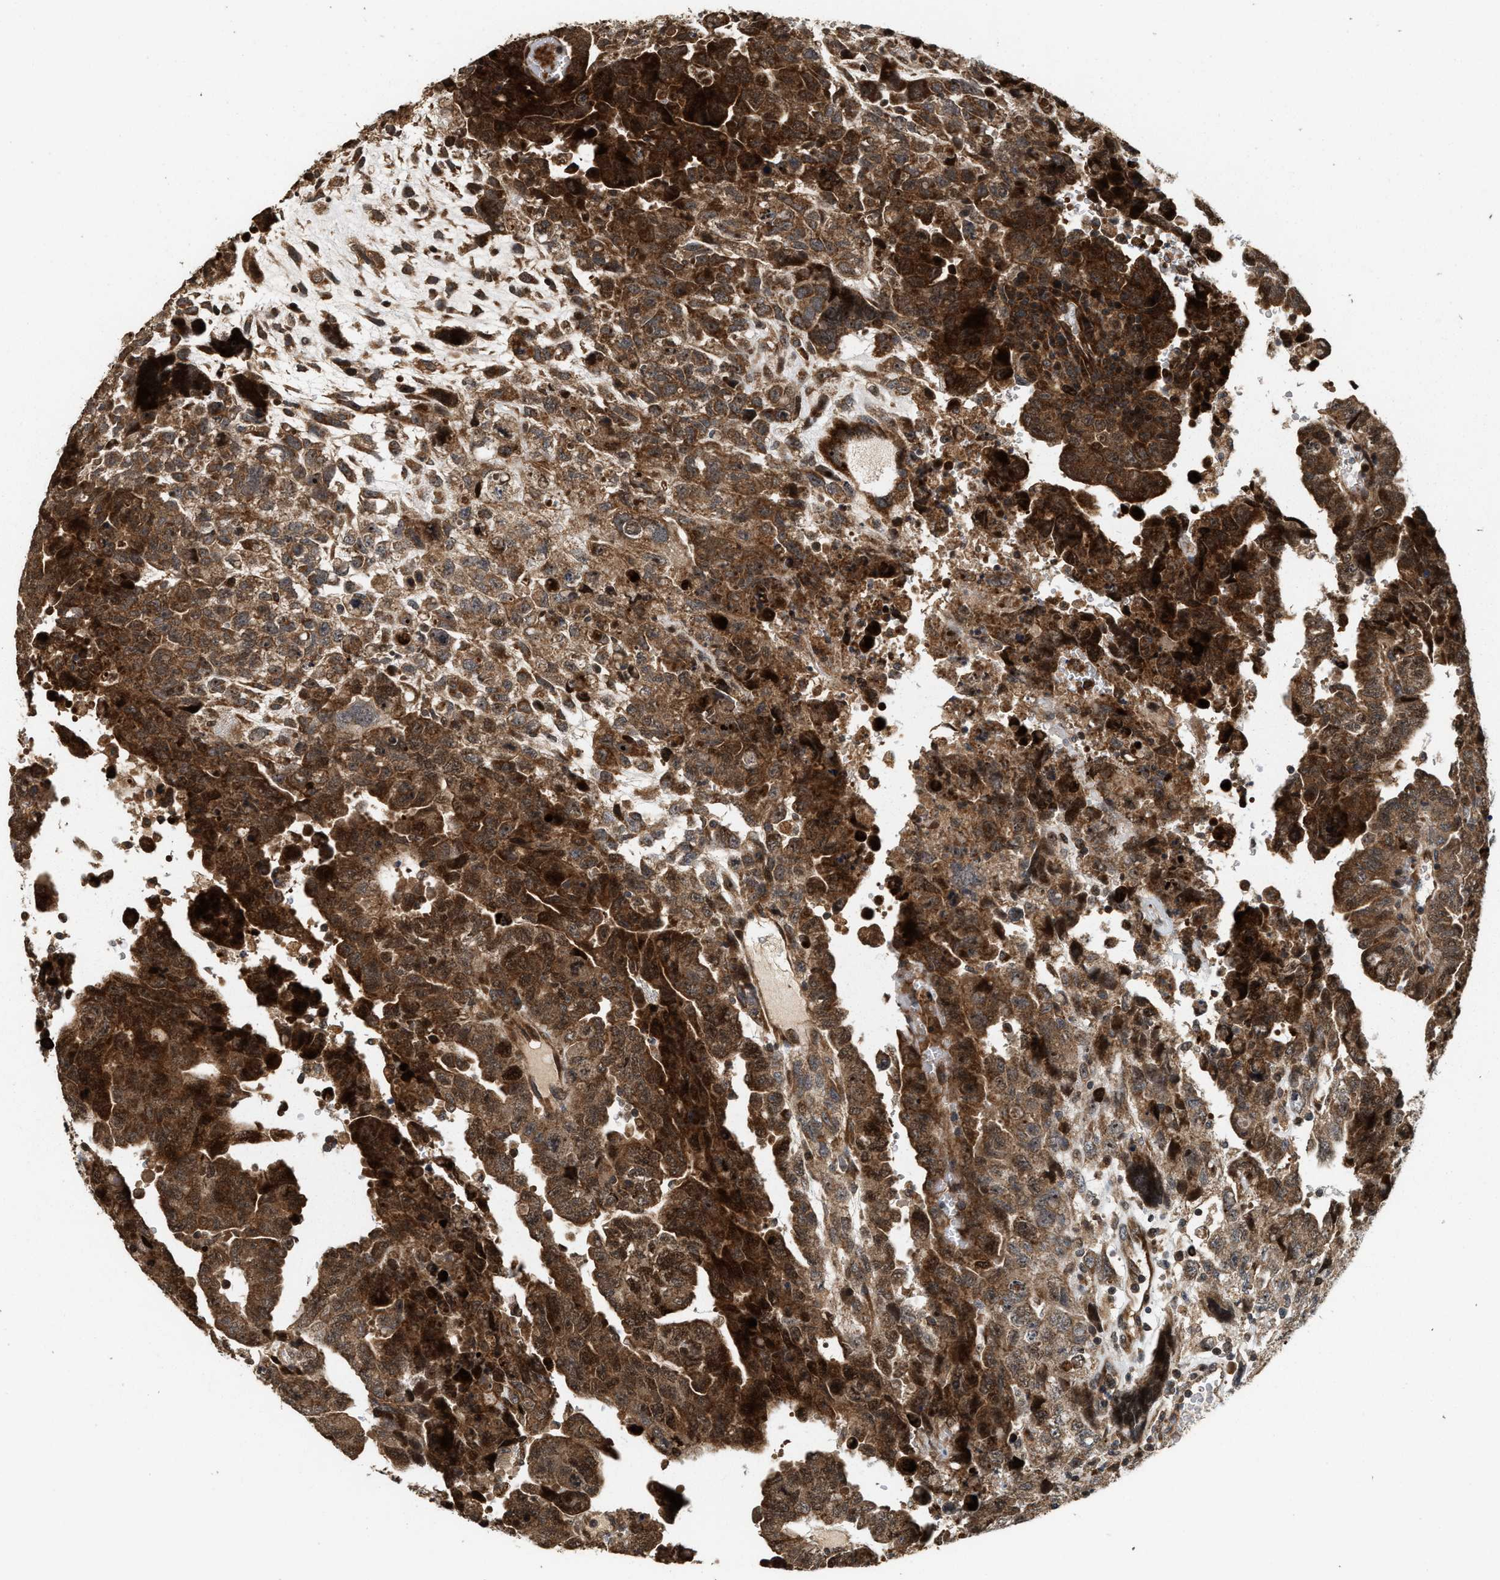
{"staining": {"intensity": "moderate", "quantity": ">75%", "location": "cytoplasmic/membranous,nuclear"}, "tissue": "testis cancer", "cell_type": "Tumor cells", "image_type": "cancer", "snomed": [{"axis": "morphology", "description": "Carcinoma, Embryonal, NOS"}, {"axis": "topography", "description": "Testis"}], "caption": "Human testis embryonal carcinoma stained for a protein (brown) demonstrates moderate cytoplasmic/membranous and nuclear positive staining in about >75% of tumor cells.", "gene": "ELP2", "patient": {"sex": "male", "age": 28}}